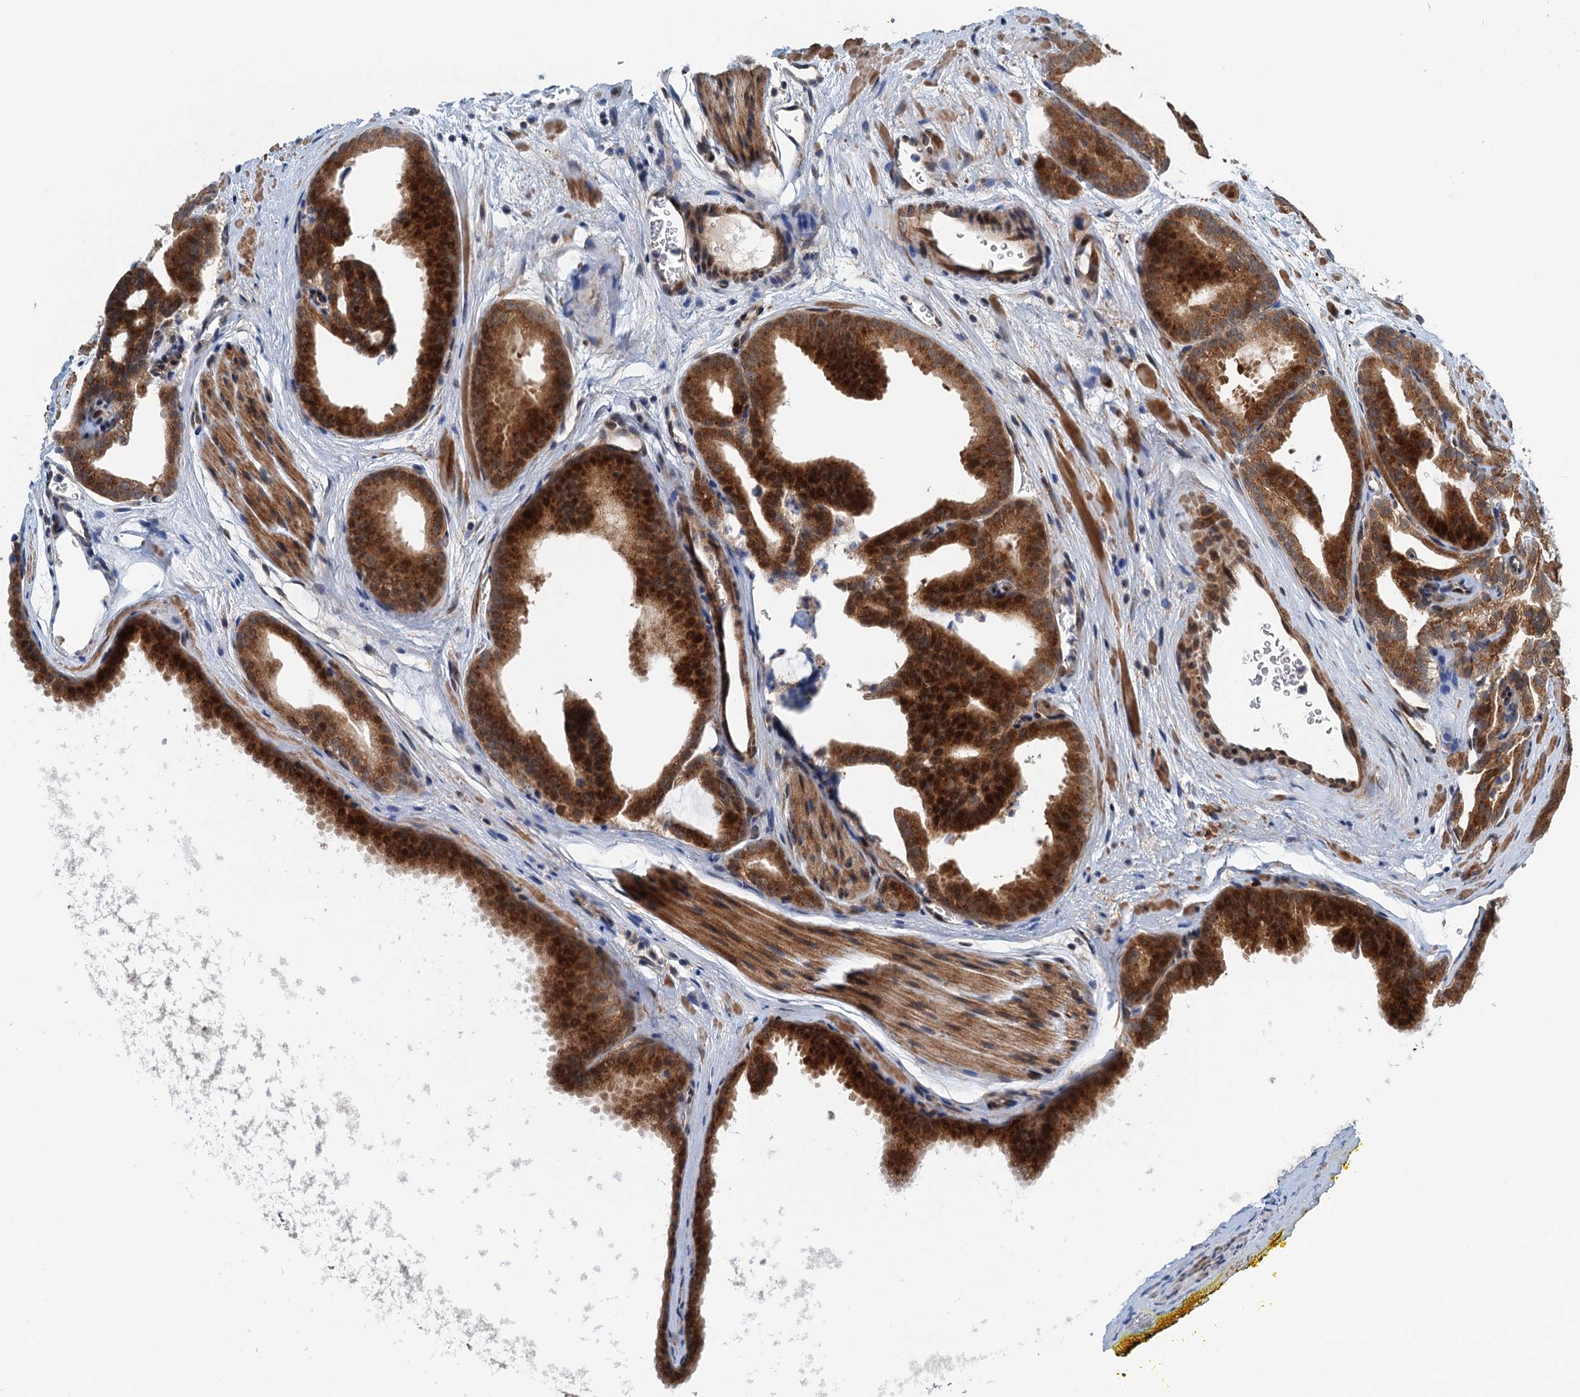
{"staining": {"intensity": "strong", "quantity": ">75%", "location": "cytoplasmic/membranous"}, "tissue": "prostate cancer", "cell_type": "Tumor cells", "image_type": "cancer", "snomed": [{"axis": "morphology", "description": "Adenocarcinoma, High grade"}, {"axis": "topography", "description": "Prostate"}], "caption": "Immunohistochemistry of human prostate adenocarcinoma (high-grade) reveals high levels of strong cytoplasmic/membranous expression in approximately >75% of tumor cells. The protein of interest is stained brown, and the nuclei are stained in blue (DAB IHC with brightfield microscopy, high magnification).", "gene": "DYNC2I2", "patient": {"sex": "male", "age": 57}}